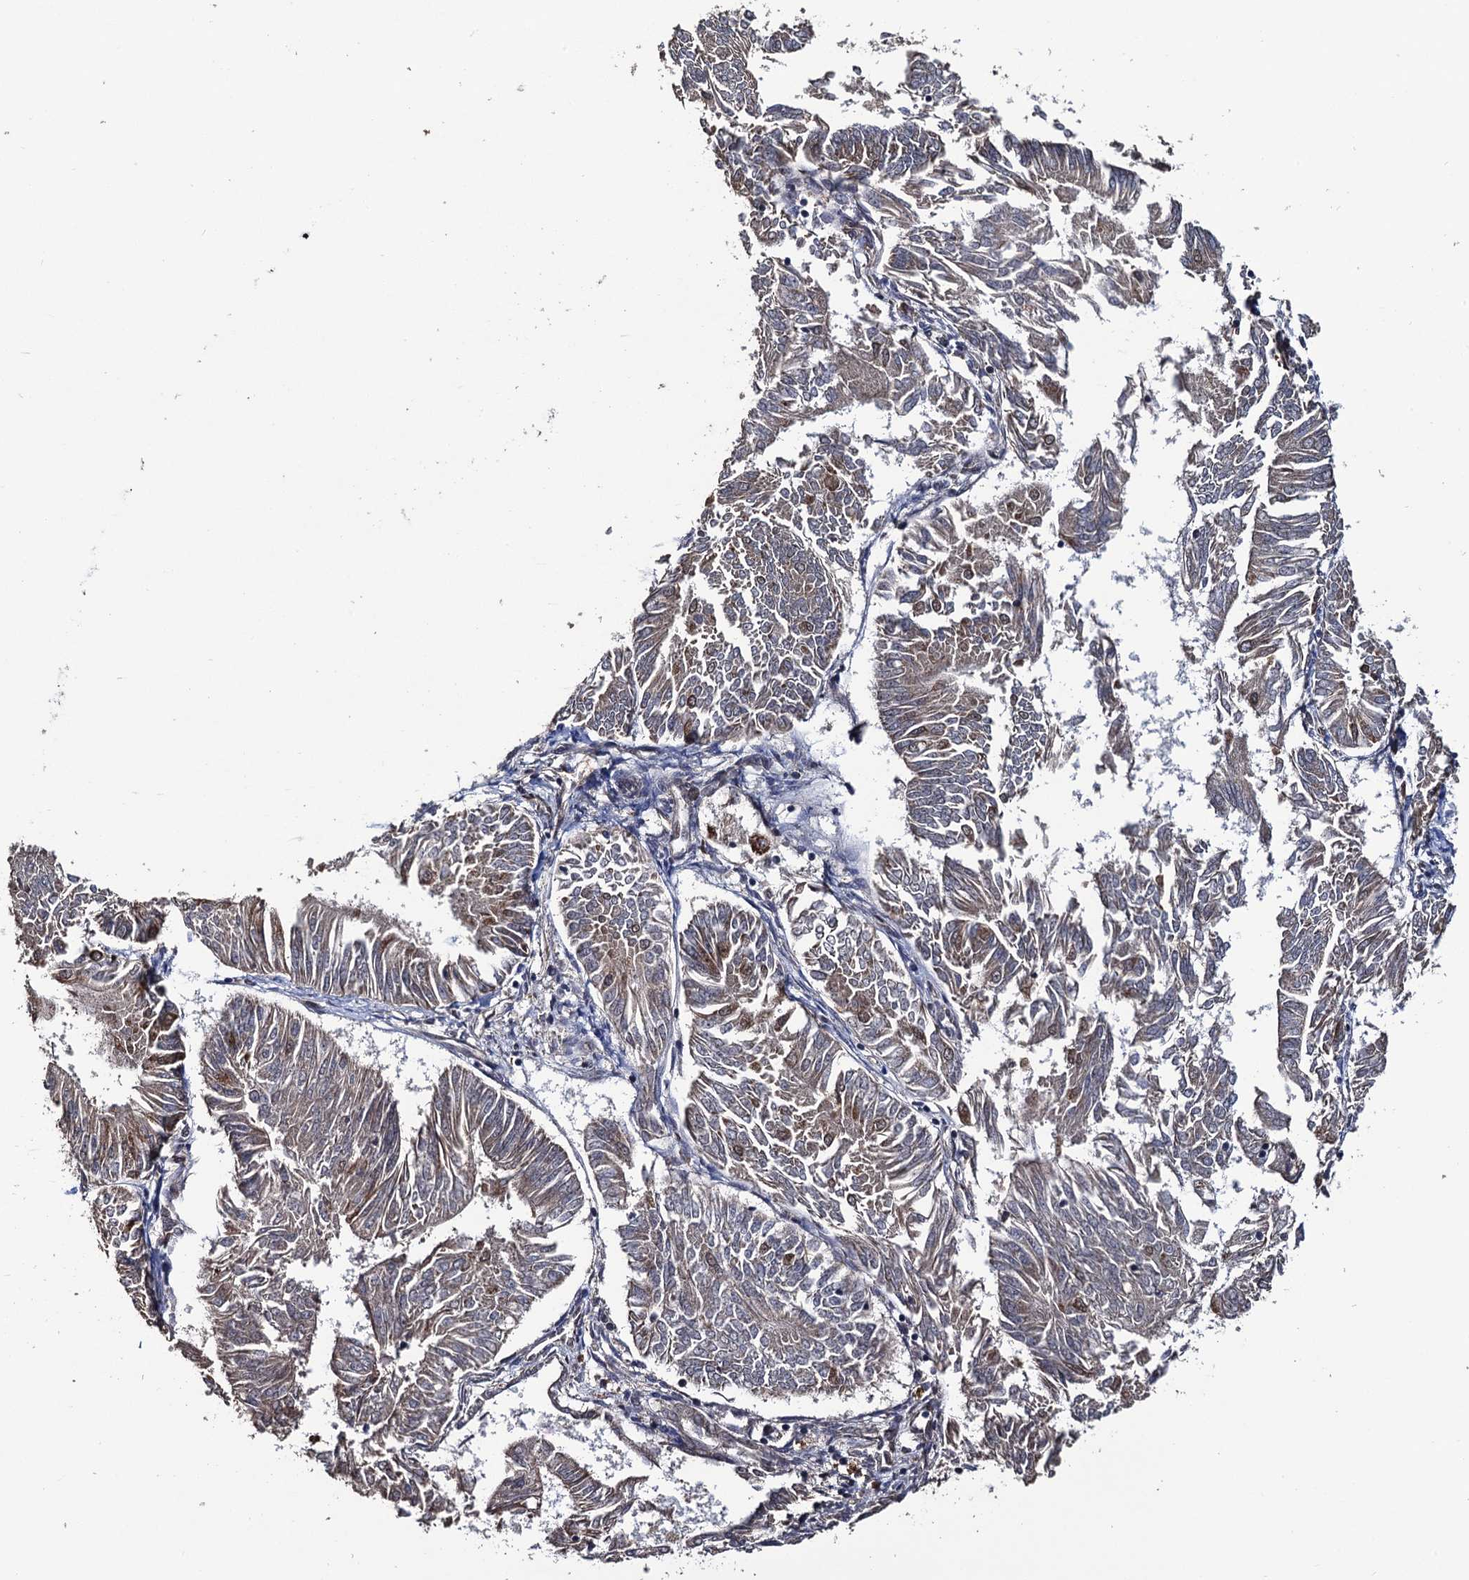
{"staining": {"intensity": "weak", "quantity": "<25%", "location": "nuclear"}, "tissue": "endometrial cancer", "cell_type": "Tumor cells", "image_type": "cancer", "snomed": [{"axis": "morphology", "description": "Adenocarcinoma, NOS"}, {"axis": "topography", "description": "Endometrium"}], "caption": "A micrograph of human endometrial adenocarcinoma is negative for staining in tumor cells.", "gene": "LRRC63", "patient": {"sex": "female", "age": 58}}